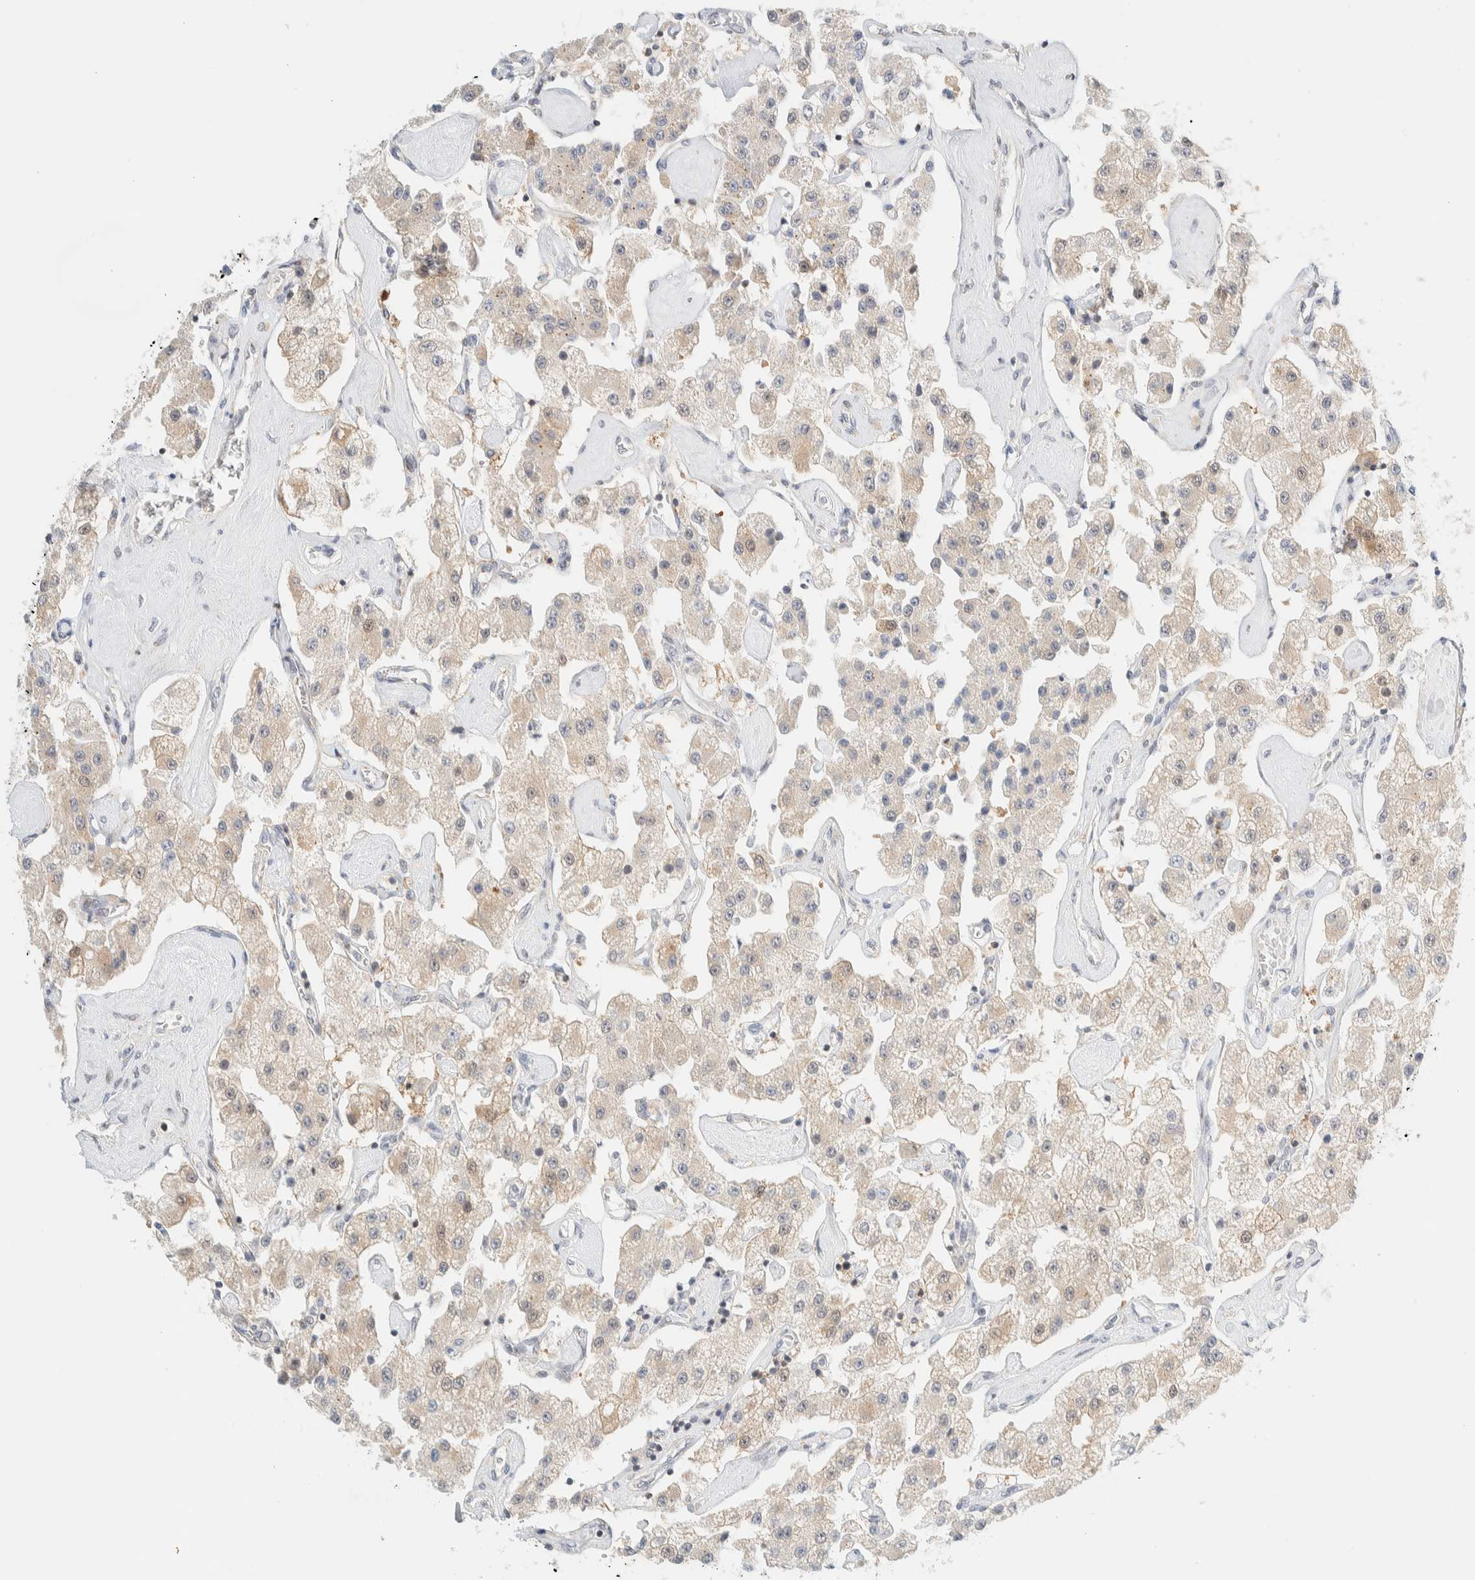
{"staining": {"intensity": "weak", "quantity": ">75%", "location": "cytoplasmic/membranous"}, "tissue": "carcinoid", "cell_type": "Tumor cells", "image_type": "cancer", "snomed": [{"axis": "morphology", "description": "Carcinoid, malignant, NOS"}, {"axis": "topography", "description": "Pancreas"}], "caption": "Weak cytoplasmic/membranous protein staining is seen in about >75% of tumor cells in carcinoid (malignant).", "gene": "PCYT2", "patient": {"sex": "male", "age": 41}}